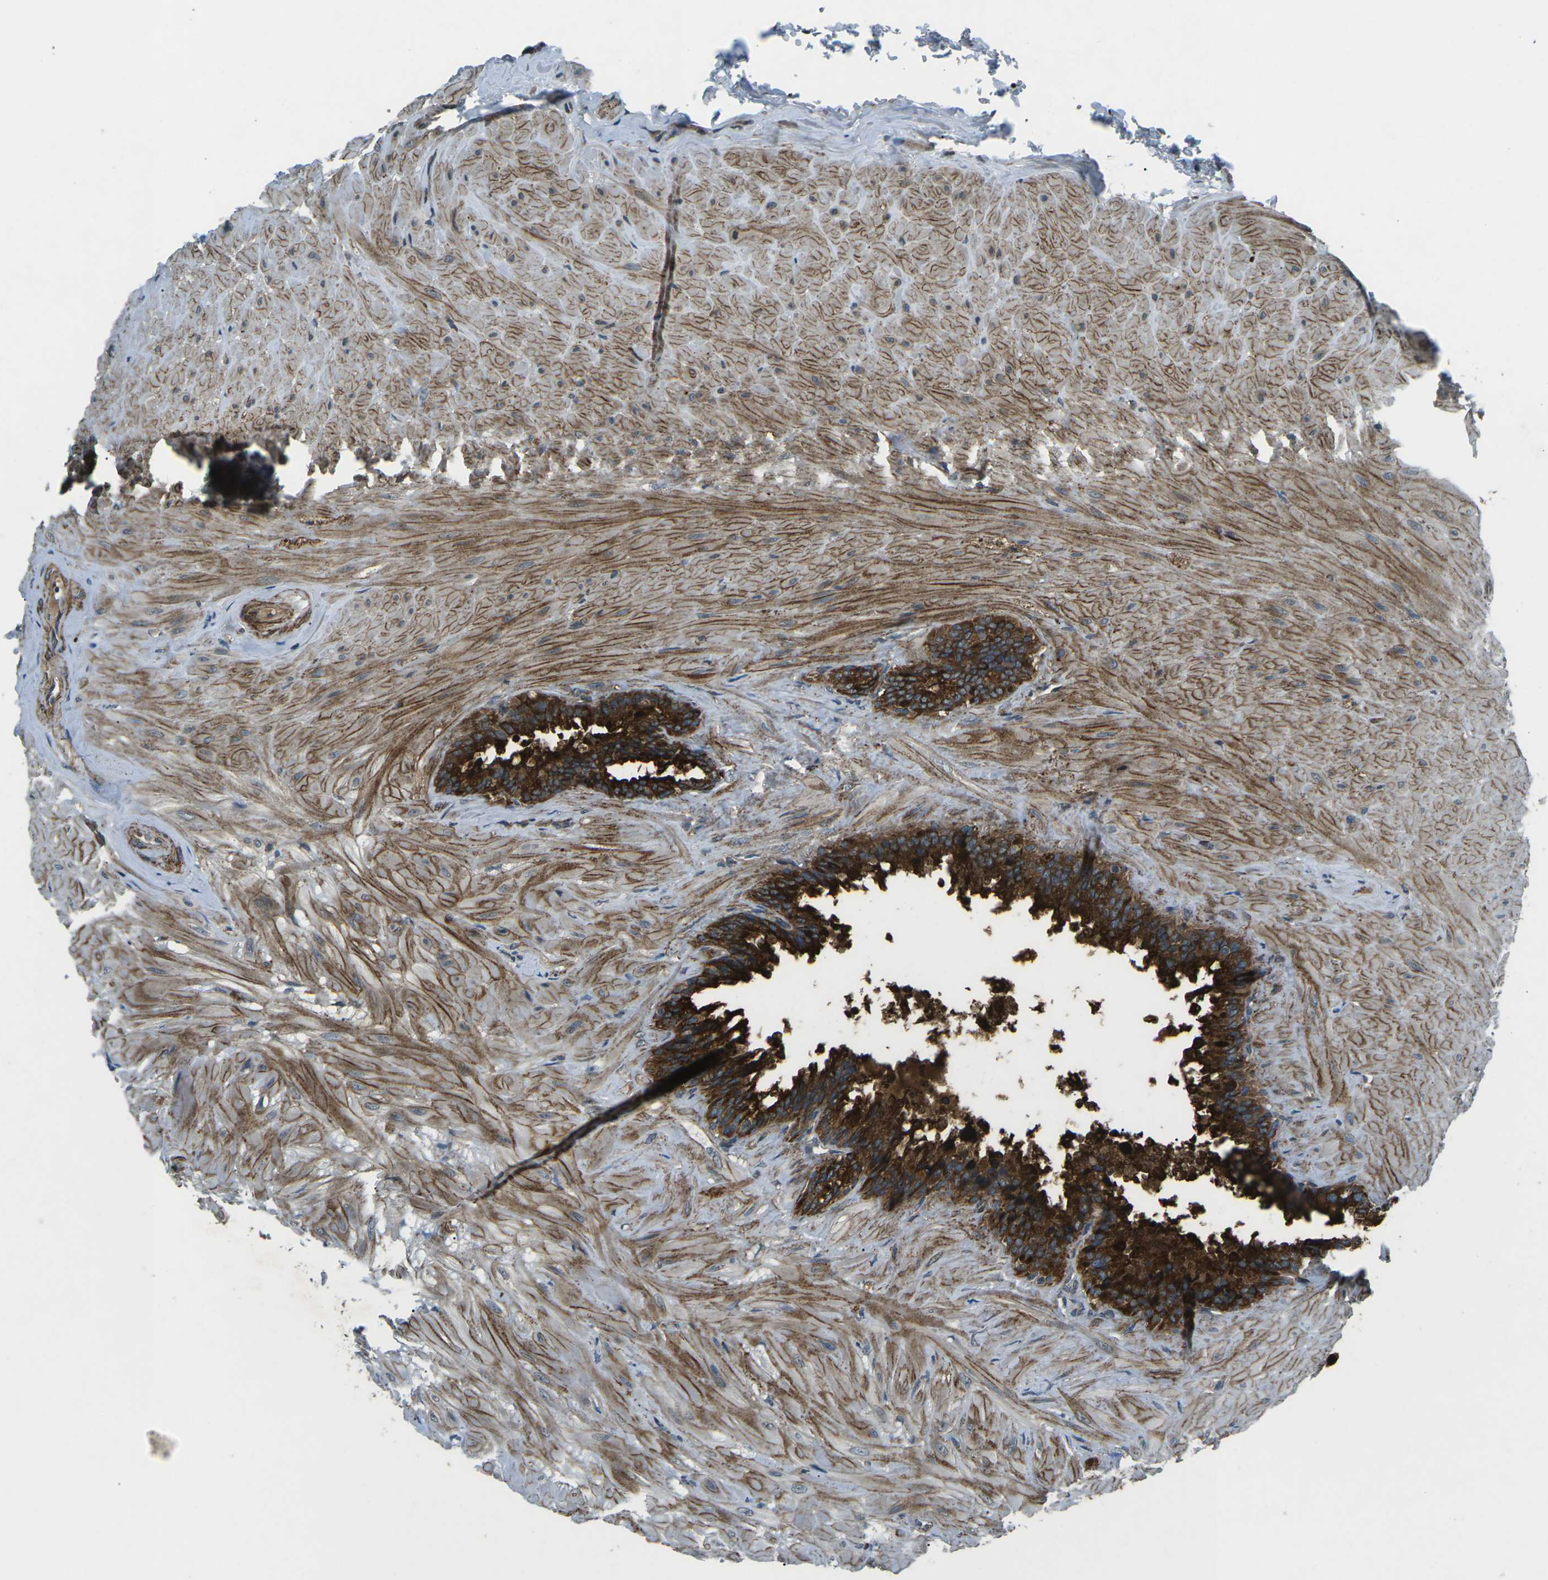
{"staining": {"intensity": "strong", "quantity": ">75%", "location": "cytoplasmic/membranous"}, "tissue": "seminal vesicle", "cell_type": "Glandular cells", "image_type": "normal", "snomed": [{"axis": "morphology", "description": "Normal tissue, NOS"}, {"axis": "topography", "description": "Seminal veicle"}], "caption": "Seminal vesicle stained with a brown dye exhibits strong cytoplasmic/membranous positive positivity in about >75% of glandular cells.", "gene": "AFAP1", "patient": {"sex": "male", "age": 46}}